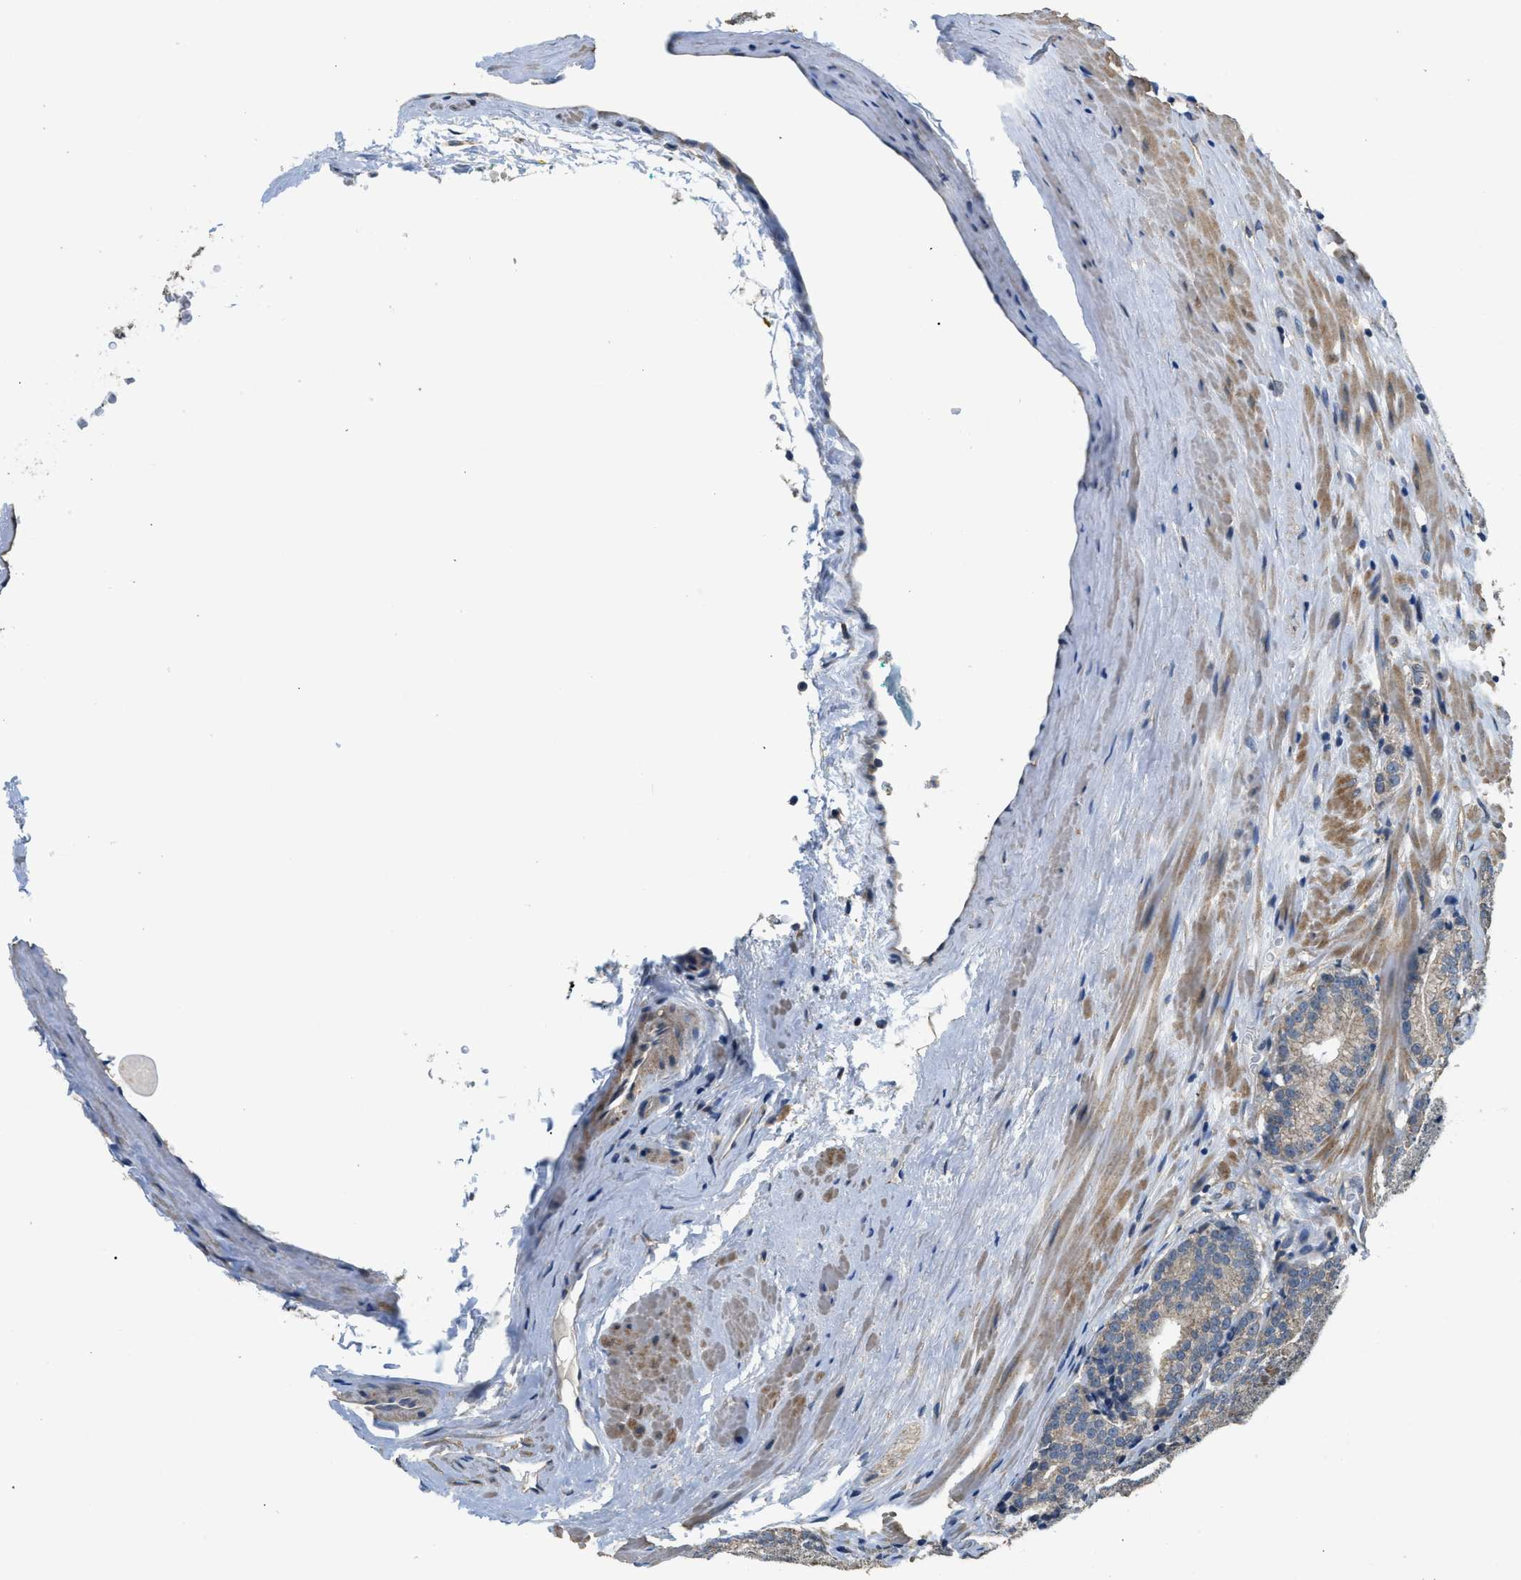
{"staining": {"intensity": "weak", "quantity": ">75%", "location": "cytoplasmic/membranous"}, "tissue": "prostate cancer", "cell_type": "Tumor cells", "image_type": "cancer", "snomed": [{"axis": "morphology", "description": "Adenocarcinoma, High grade"}, {"axis": "topography", "description": "Prostate"}], "caption": "Immunohistochemical staining of adenocarcinoma (high-grade) (prostate) reveals low levels of weak cytoplasmic/membranous protein staining in approximately >75% of tumor cells. Ihc stains the protein in brown and the nuclei are stained blue.", "gene": "SSH2", "patient": {"sex": "male", "age": 61}}